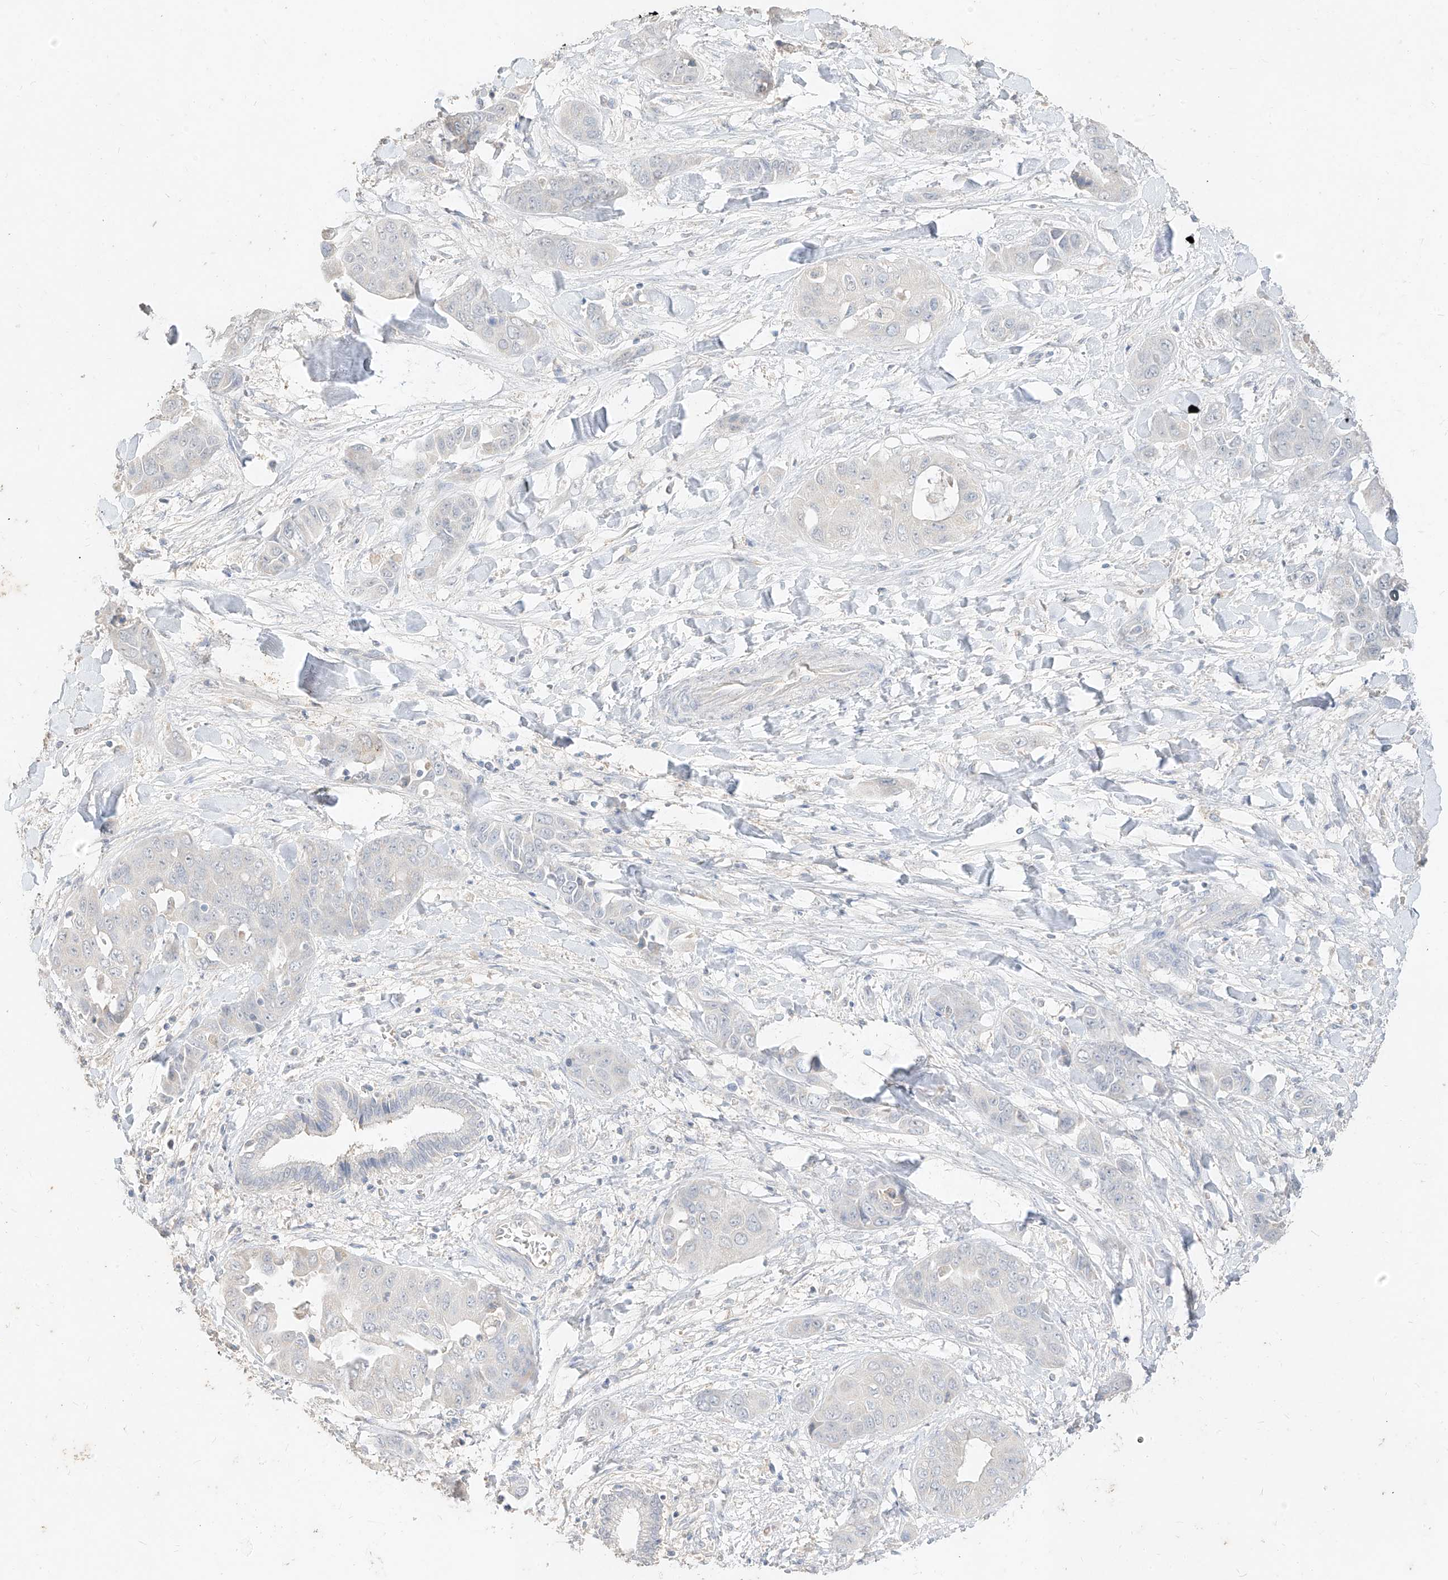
{"staining": {"intensity": "negative", "quantity": "none", "location": "none"}, "tissue": "liver cancer", "cell_type": "Tumor cells", "image_type": "cancer", "snomed": [{"axis": "morphology", "description": "Cholangiocarcinoma"}, {"axis": "topography", "description": "Liver"}], "caption": "Tumor cells show no significant protein positivity in liver cancer.", "gene": "ZZEF1", "patient": {"sex": "female", "age": 52}}